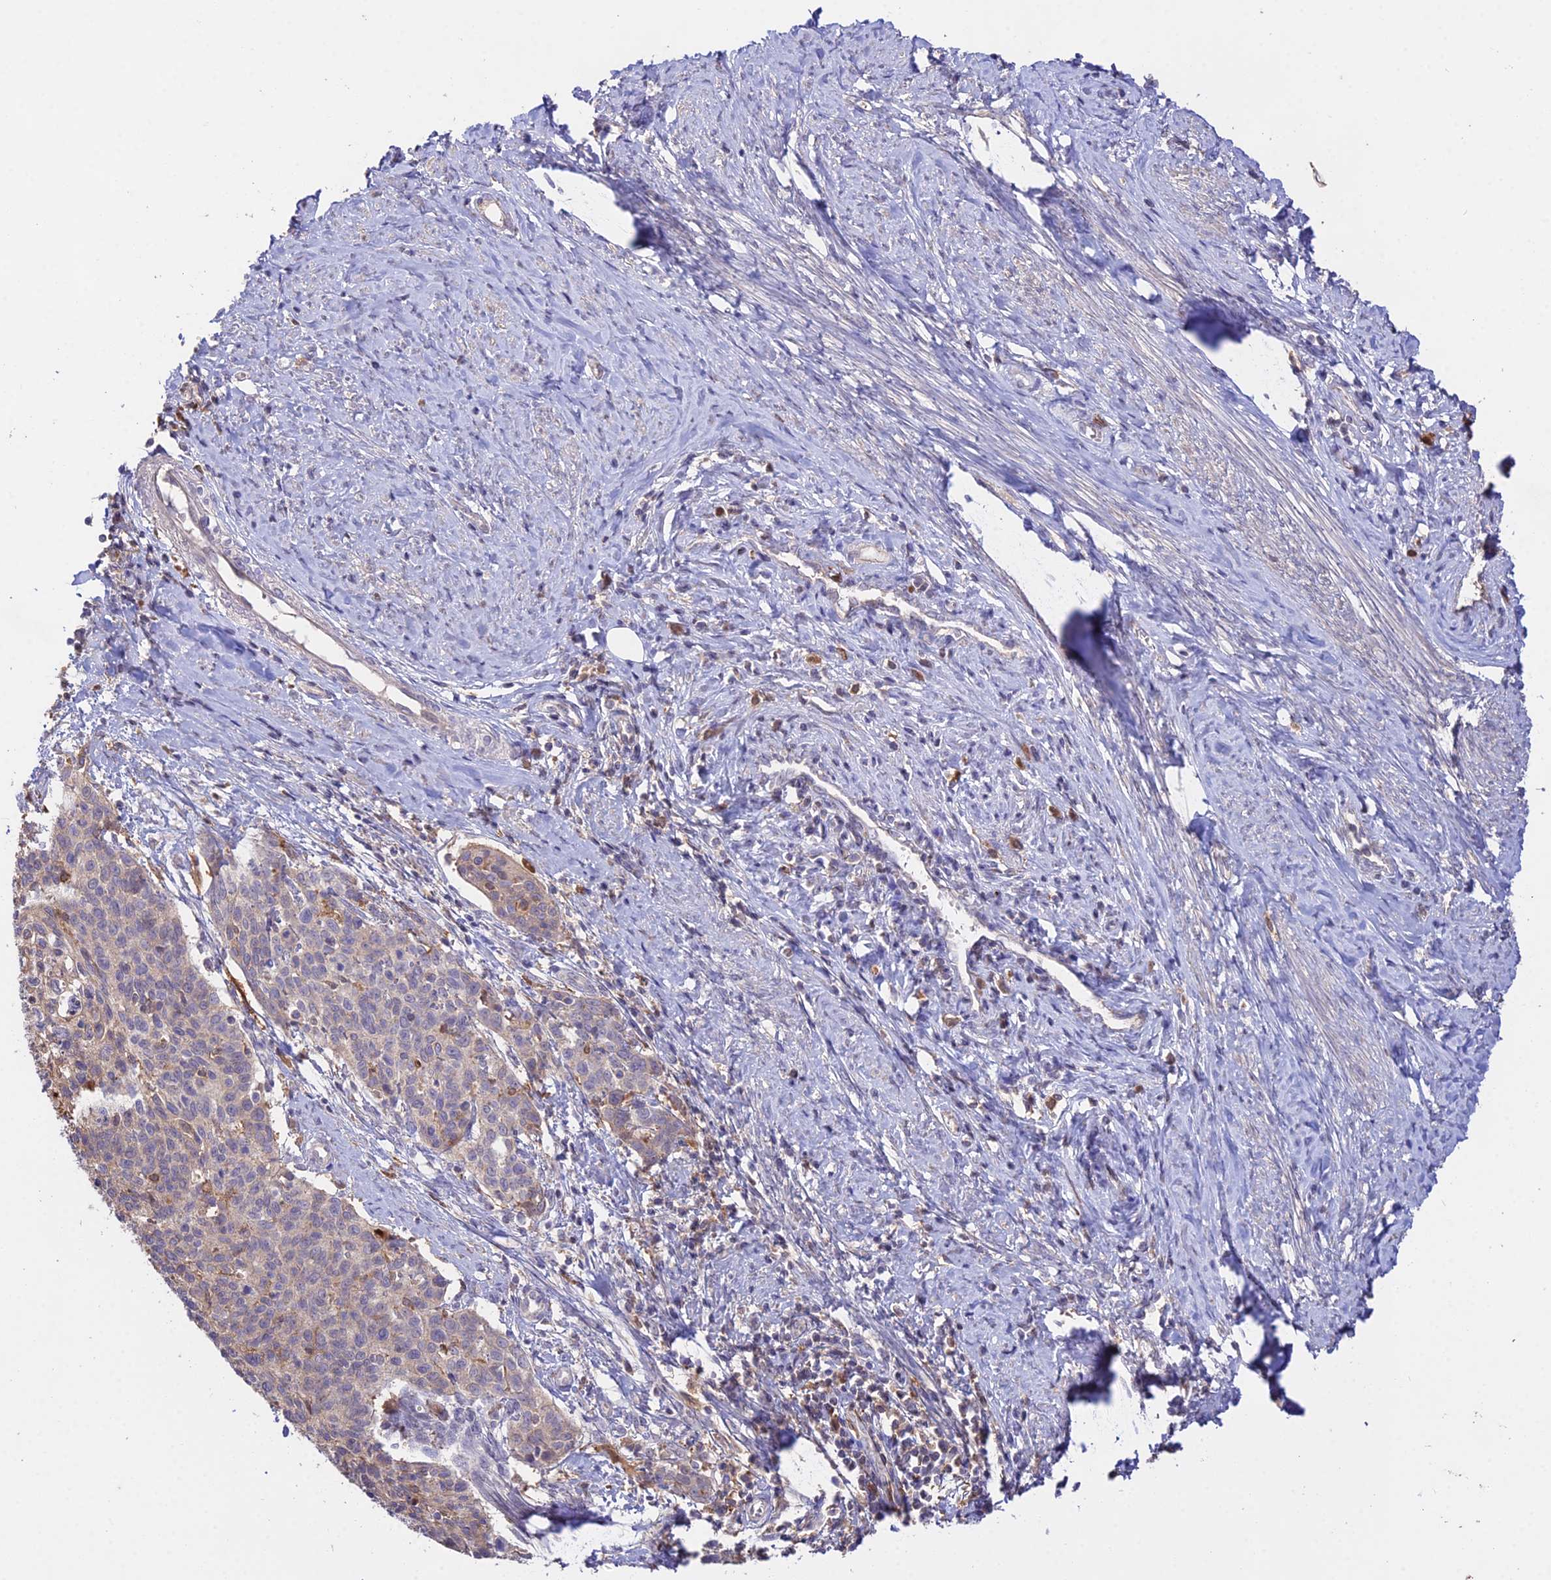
{"staining": {"intensity": "weak", "quantity": "<25%", "location": "cytoplasmic/membranous"}, "tissue": "cervical cancer", "cell_type": "Tumor cells", "image_type": "cancer", "snomed": [{"axis": "morphology", "description": "Squamous cell carcinoma, NOS"}, {"axis": "topography", "description": "Cervix"}], "caption": "This photomicrograph is of cervical cancer (squamous cell carcinoma) stained with immunohistochemistry (IHC) to label a protein in brown with the nuclei are counter-stained blue. There is no positivity in tumor cells. (DAB IHC visualized using brightfield microscopy, high magnification).", "gene": "FBP1", "patient": {"sex": "female", "age": 39}}